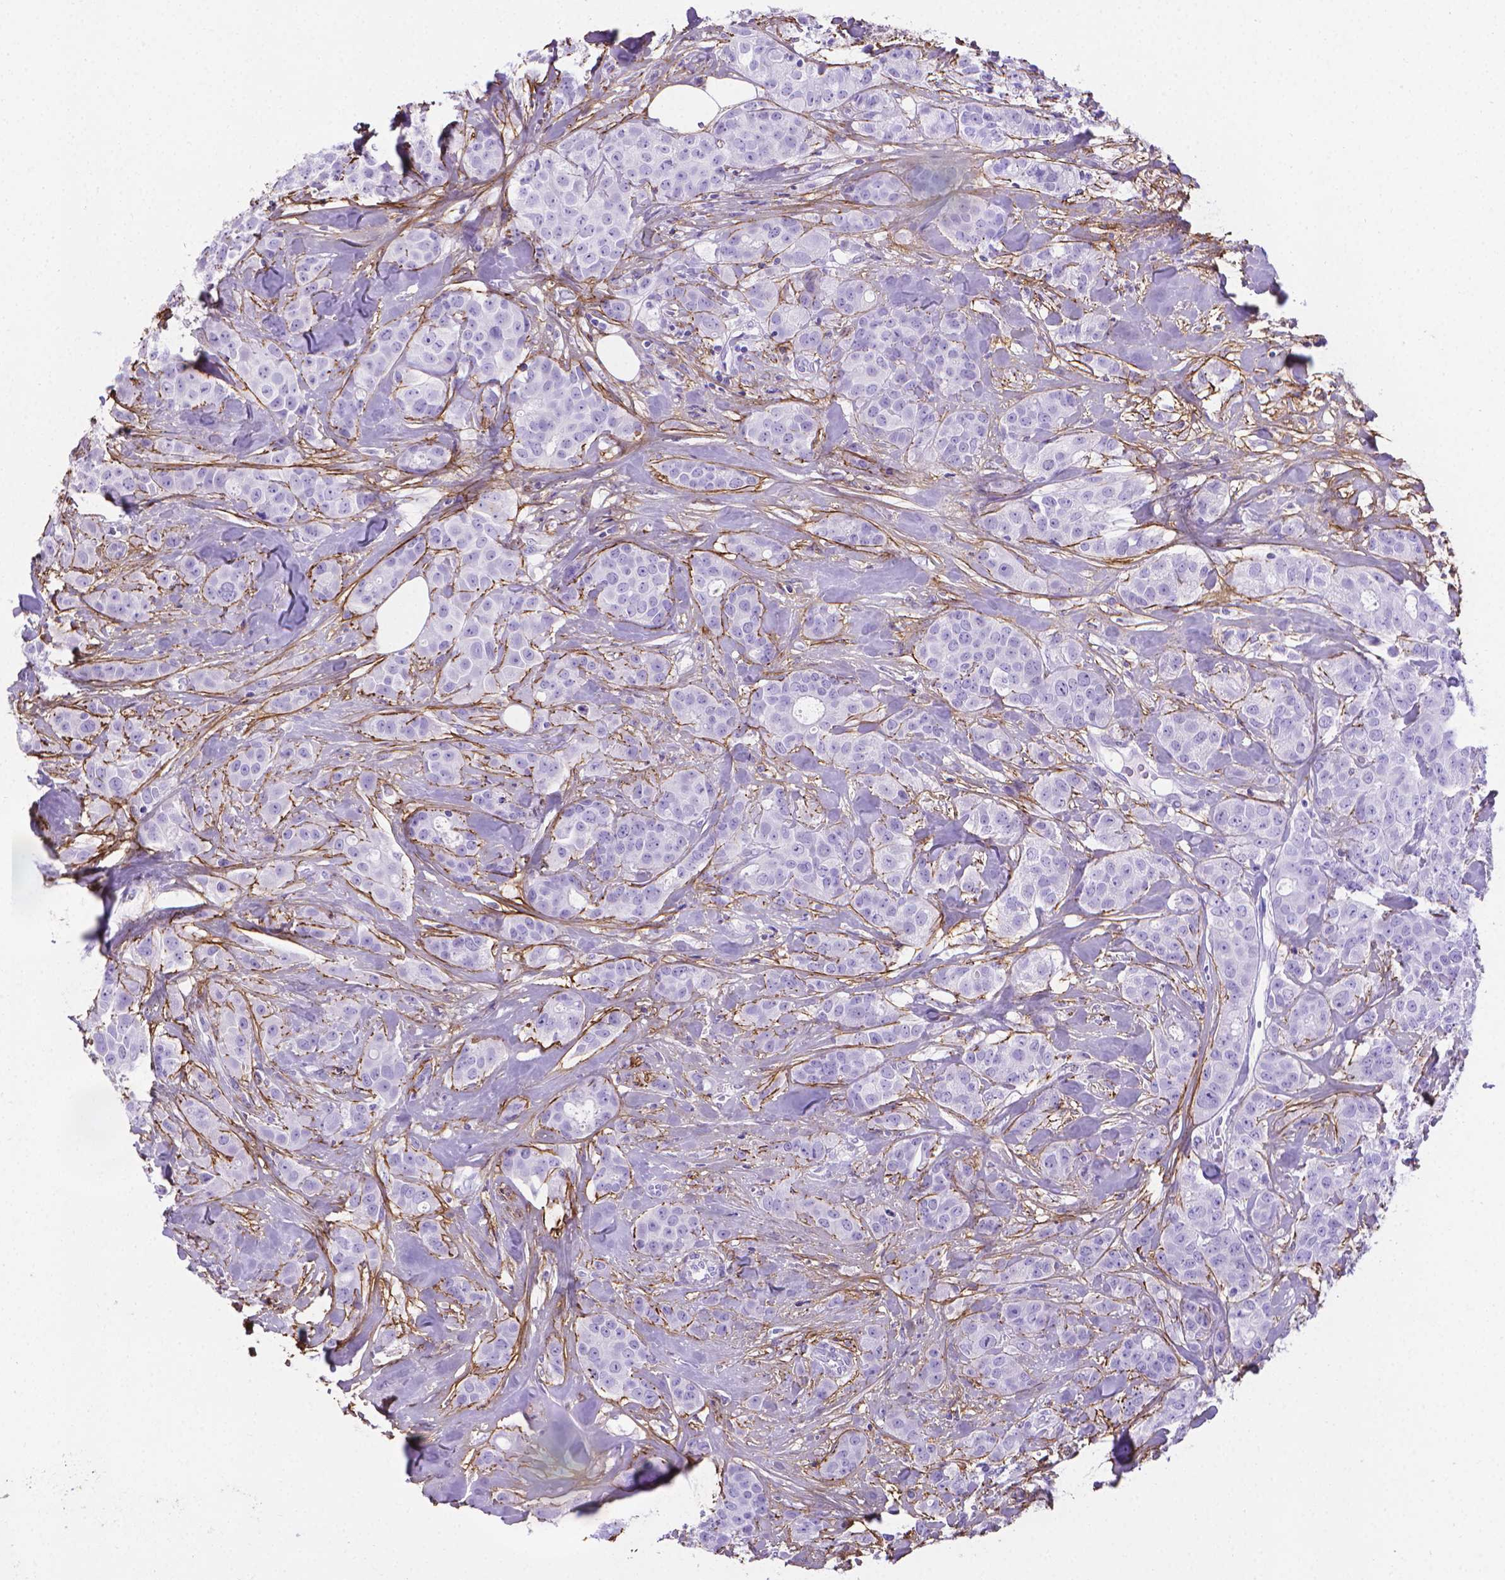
{"staining": {"intensity": "negative", "quantity": "none", "location": "none"}, "tissue": "breast cancer", "cell_type": "Tumor cells", "image_type": "cancer", "snomed": [{"axis": "morphology", "description": "Duct carcinoma"}, {"axis": "topography", "description": "Breast"}], "caption": "Immunohistochemical staining of human infiltrating ductal carcinoma (breast) exhibits no significant positivity in tumor cells. (DAB (3,3'-diaminobenzidine) IHC, high magnification).", "gene": "MFAP2", "patient": {"sex": "female", "age": 43}}